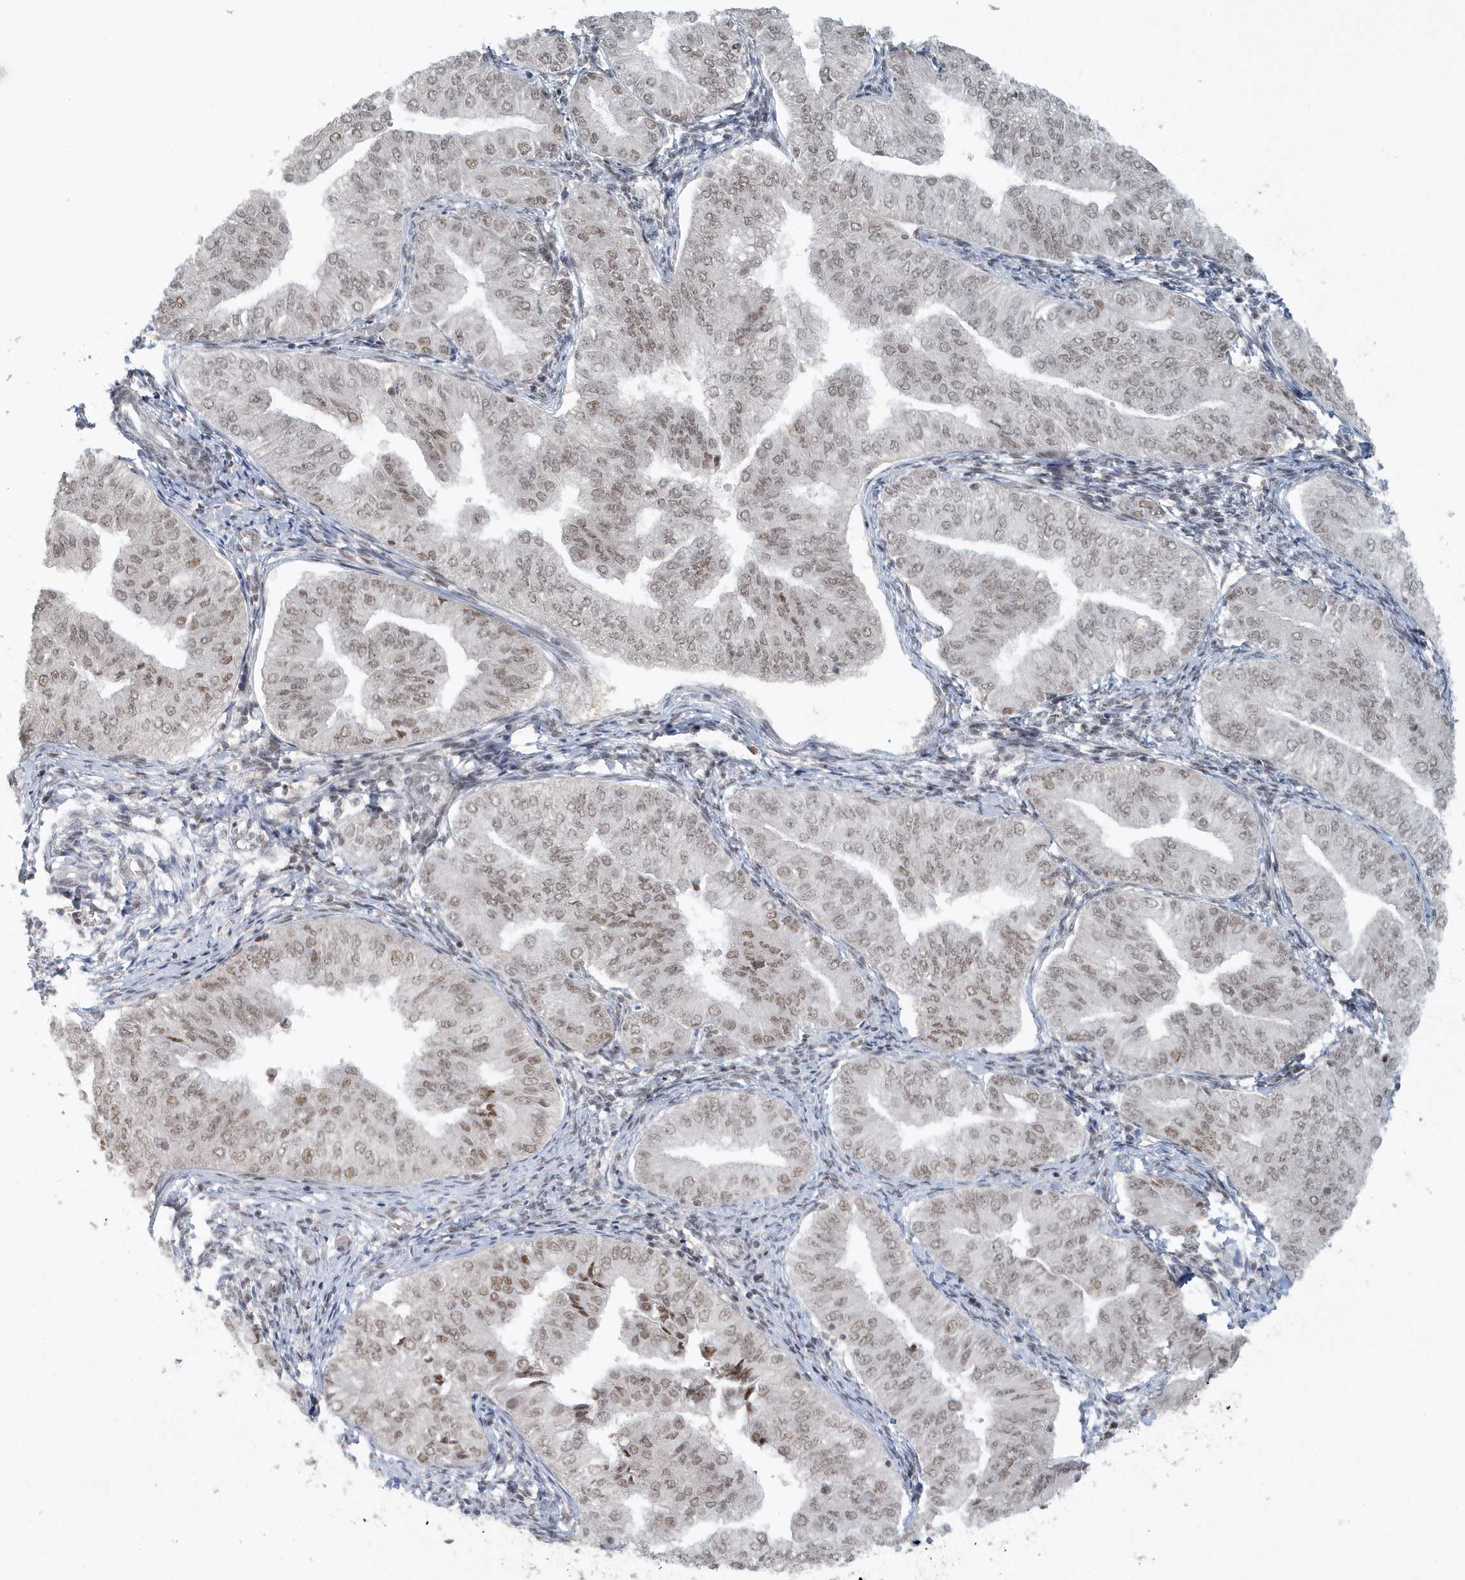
{"staining": {"intensity": "weak", "quantity": "25%-75%", "location": "nuclear"}, "tissue": "endometrial cancer", "cell_type": "Tumor cells", "image_type": "cancer", "snomed": [{"axis": "morphology", "description": "Normal tissue, NOS"}, {"axis": "morphology", "description": "Adenocarcinoma, NOS"}, {"axis": "topography", "description": "Endometrium"}], "caption": "Protein expression analysis of human endometrial cancer reveals weak nuclear expression in approximately 25%-75% of tumor cells.", "gene": "YTHDC1", "patient": {"sex": "female", "age": 53}}